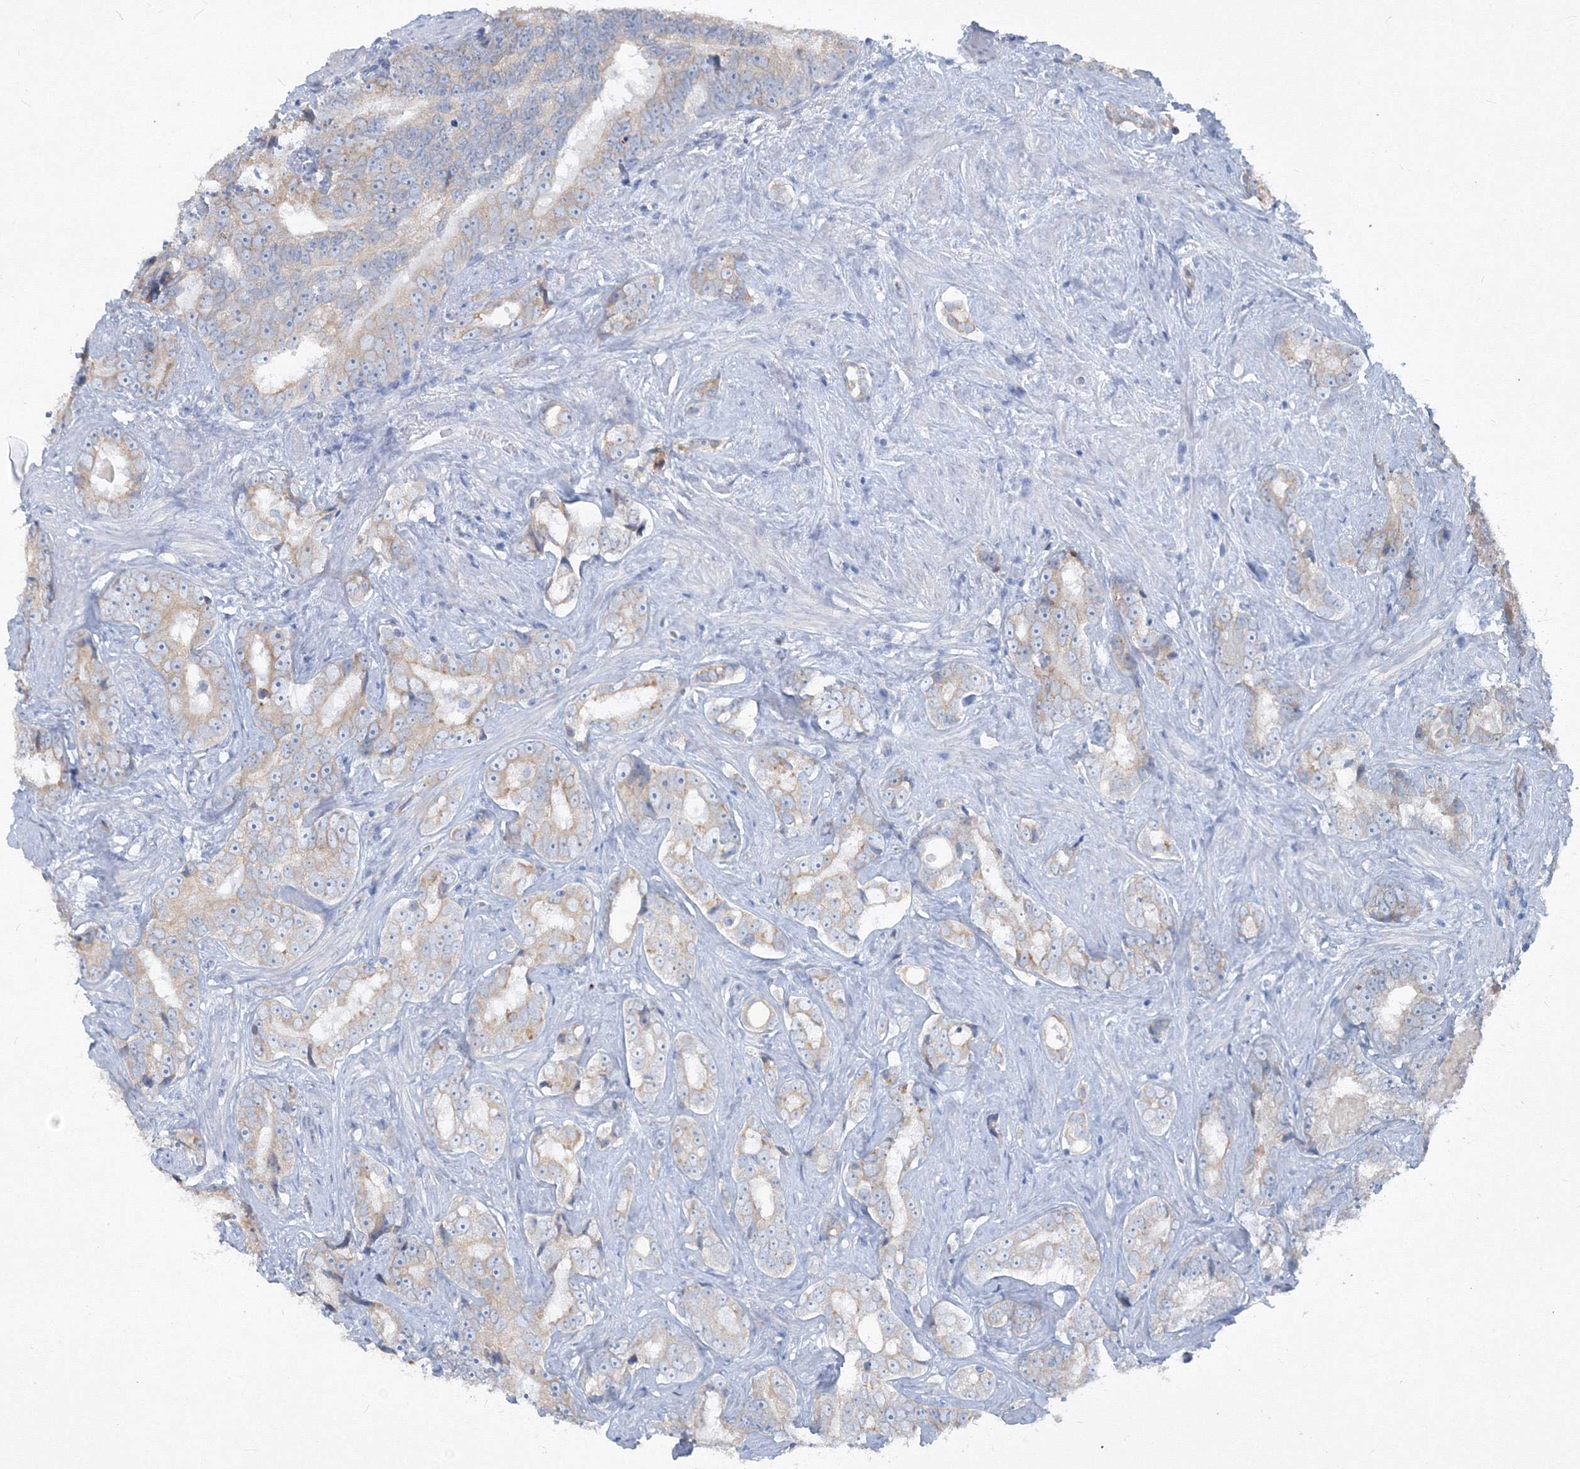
{"staining": {"intensity": "weak", "quantity": "25%-75%", "location": "cytoplasmic/membranous"}, "tissue": "prostate cancer", "cell_type": "Tumor cells", "image_type": "cancer", "snomed": [{"axis": "morphology", "description": "Adenocarcinoma, High grade"}, {"axis": "topography", "description": "Prostate"}], "caption": "Prostate adenocarcinoma (high-grade) stained with IHC reveals weak cytoplasmic/membranous expression in about 25%-75% of tumor cells.", "gene": "IFNAR1", "patient": {"sex": "male", "age": 66}}